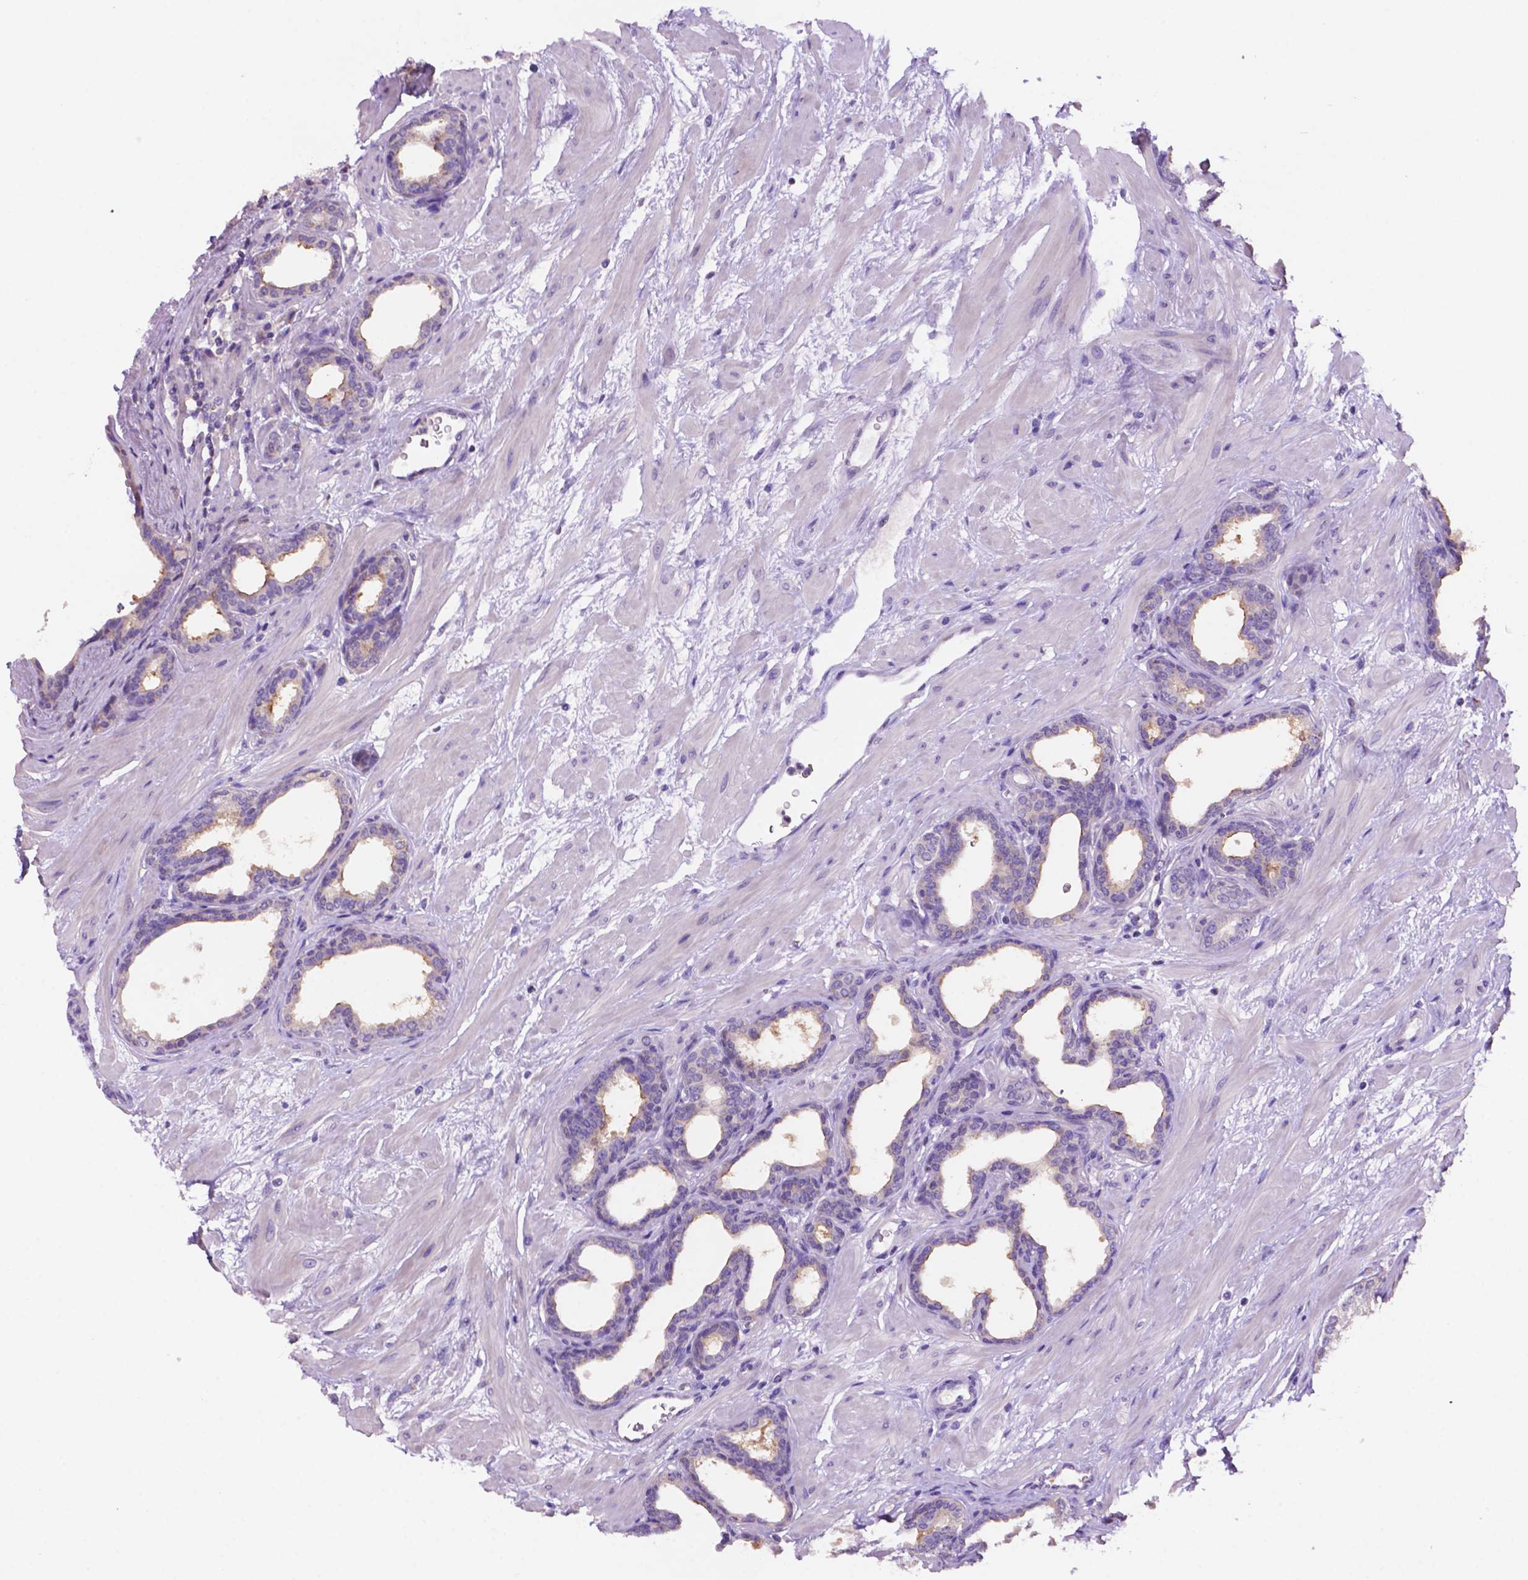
{"staining": {"intensity": "weak", "quantity": "<25%", "location": "cytoplasmic/membranous"}, "tissue": "prostate", "cell_type": "Glandular cells", "image_type": "normal", "snomed": [{"axis": "morphology", "description": "Normal tissue, NOS"}, {"axis": "topography", "description": "Prostate"}], "caption": "A high-resolution image shows immunohistochemistry staining of normal prostate, which reveals no significant staining in glandular cells.", "gene": "PRPS2", "patient": {"sex": "male", "age": 37}}